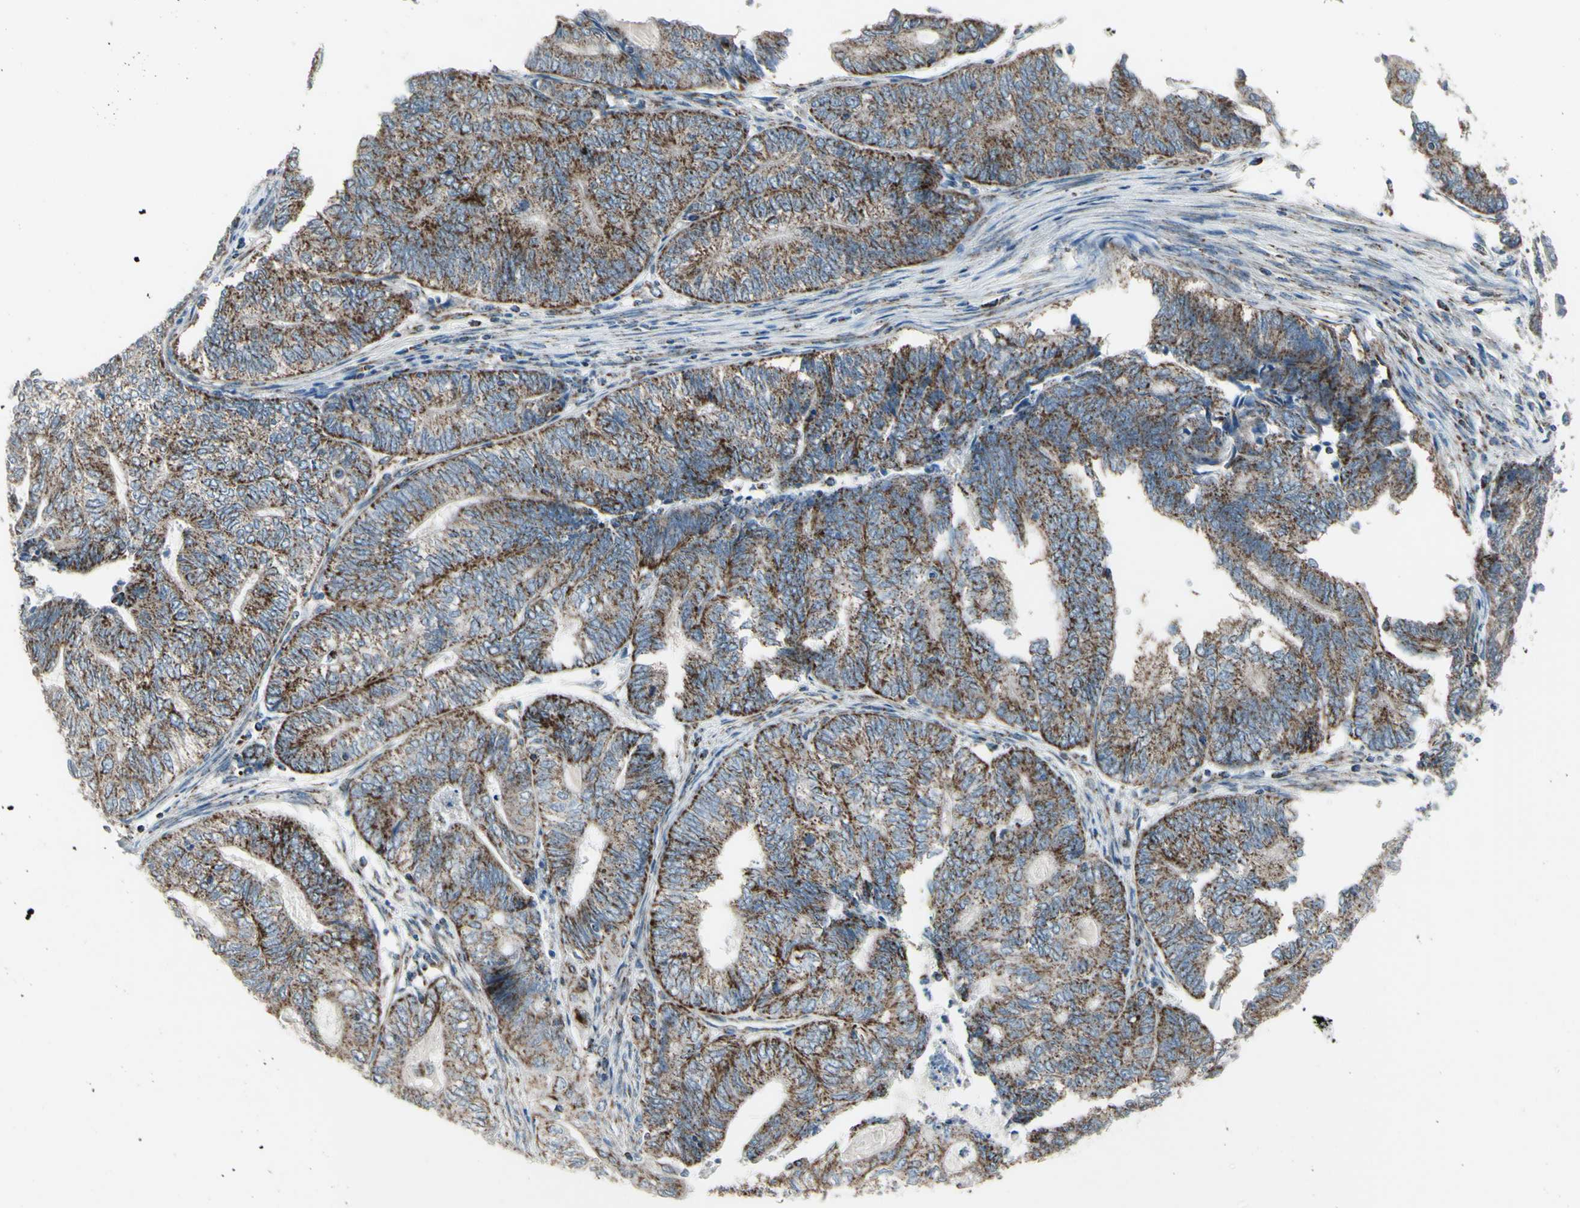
{"staining": {"intensity": "moderate", "quantity": "25%-75%", "location": "cytoplasmic/membranous"}, "tissue": "endometrial cancer", "cell_type": "Tumor cells", "image_type": "cancer", "snomed": [{"axis": "morphology", "description": "Adenocarcinoma, NOS"}, {"axis": "topography", "description": "Uterus"}, {"axis": "topography", "description": "Endometrium"}], "caption": "Immunohistochemical staining of endometrial cancer displays medium levels of moderate cytoplasmic/membranous expression in approximately 25%-75% of tumor cells.", "gene": "FAM171B", "patient": {"sex": "female", "age": 70}}